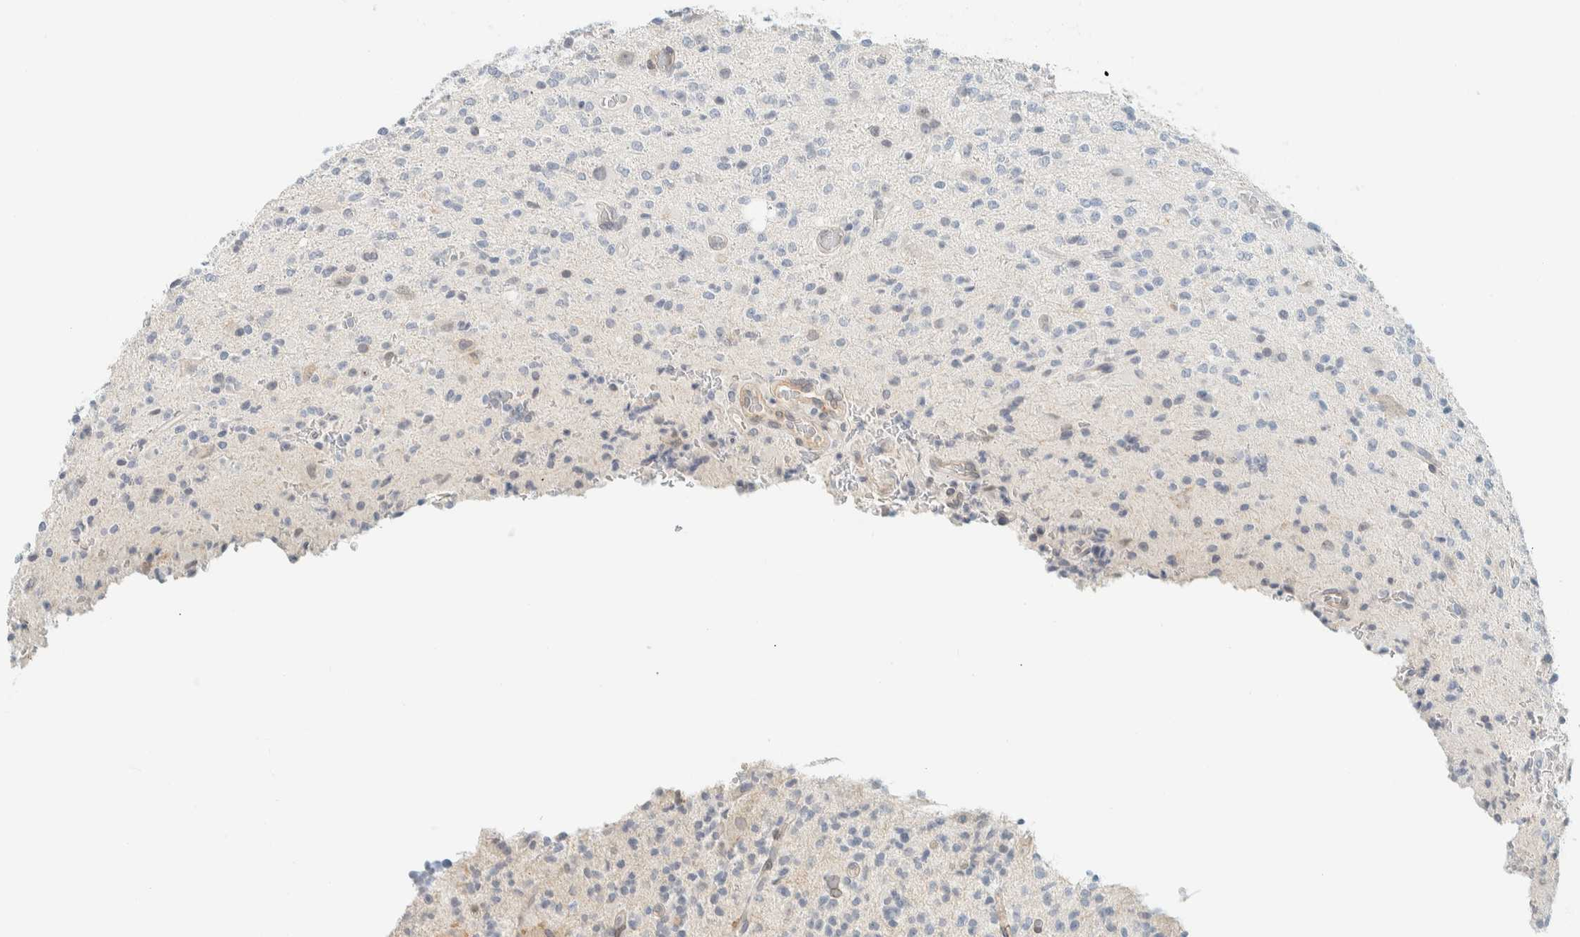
{"staining": {"intensity": "negative", "quantity": "none", "location": "none"}, "tissue": "glioma", "cell_type": "Tumor cells", "image_type": "cancer", "snomed": [{"axis": "morphology", "description": "Glioma, malignant, High grade"}, {"axis": "topography", "description": "Brain"}], "caption": "The photomicrograph reveals no significant expression in tumor cells of high-grade glioma (malignant). Nuclei are stained in blue.", "gene": "C1QTNF12", "patient": {"sex": "male", "age": 34}}